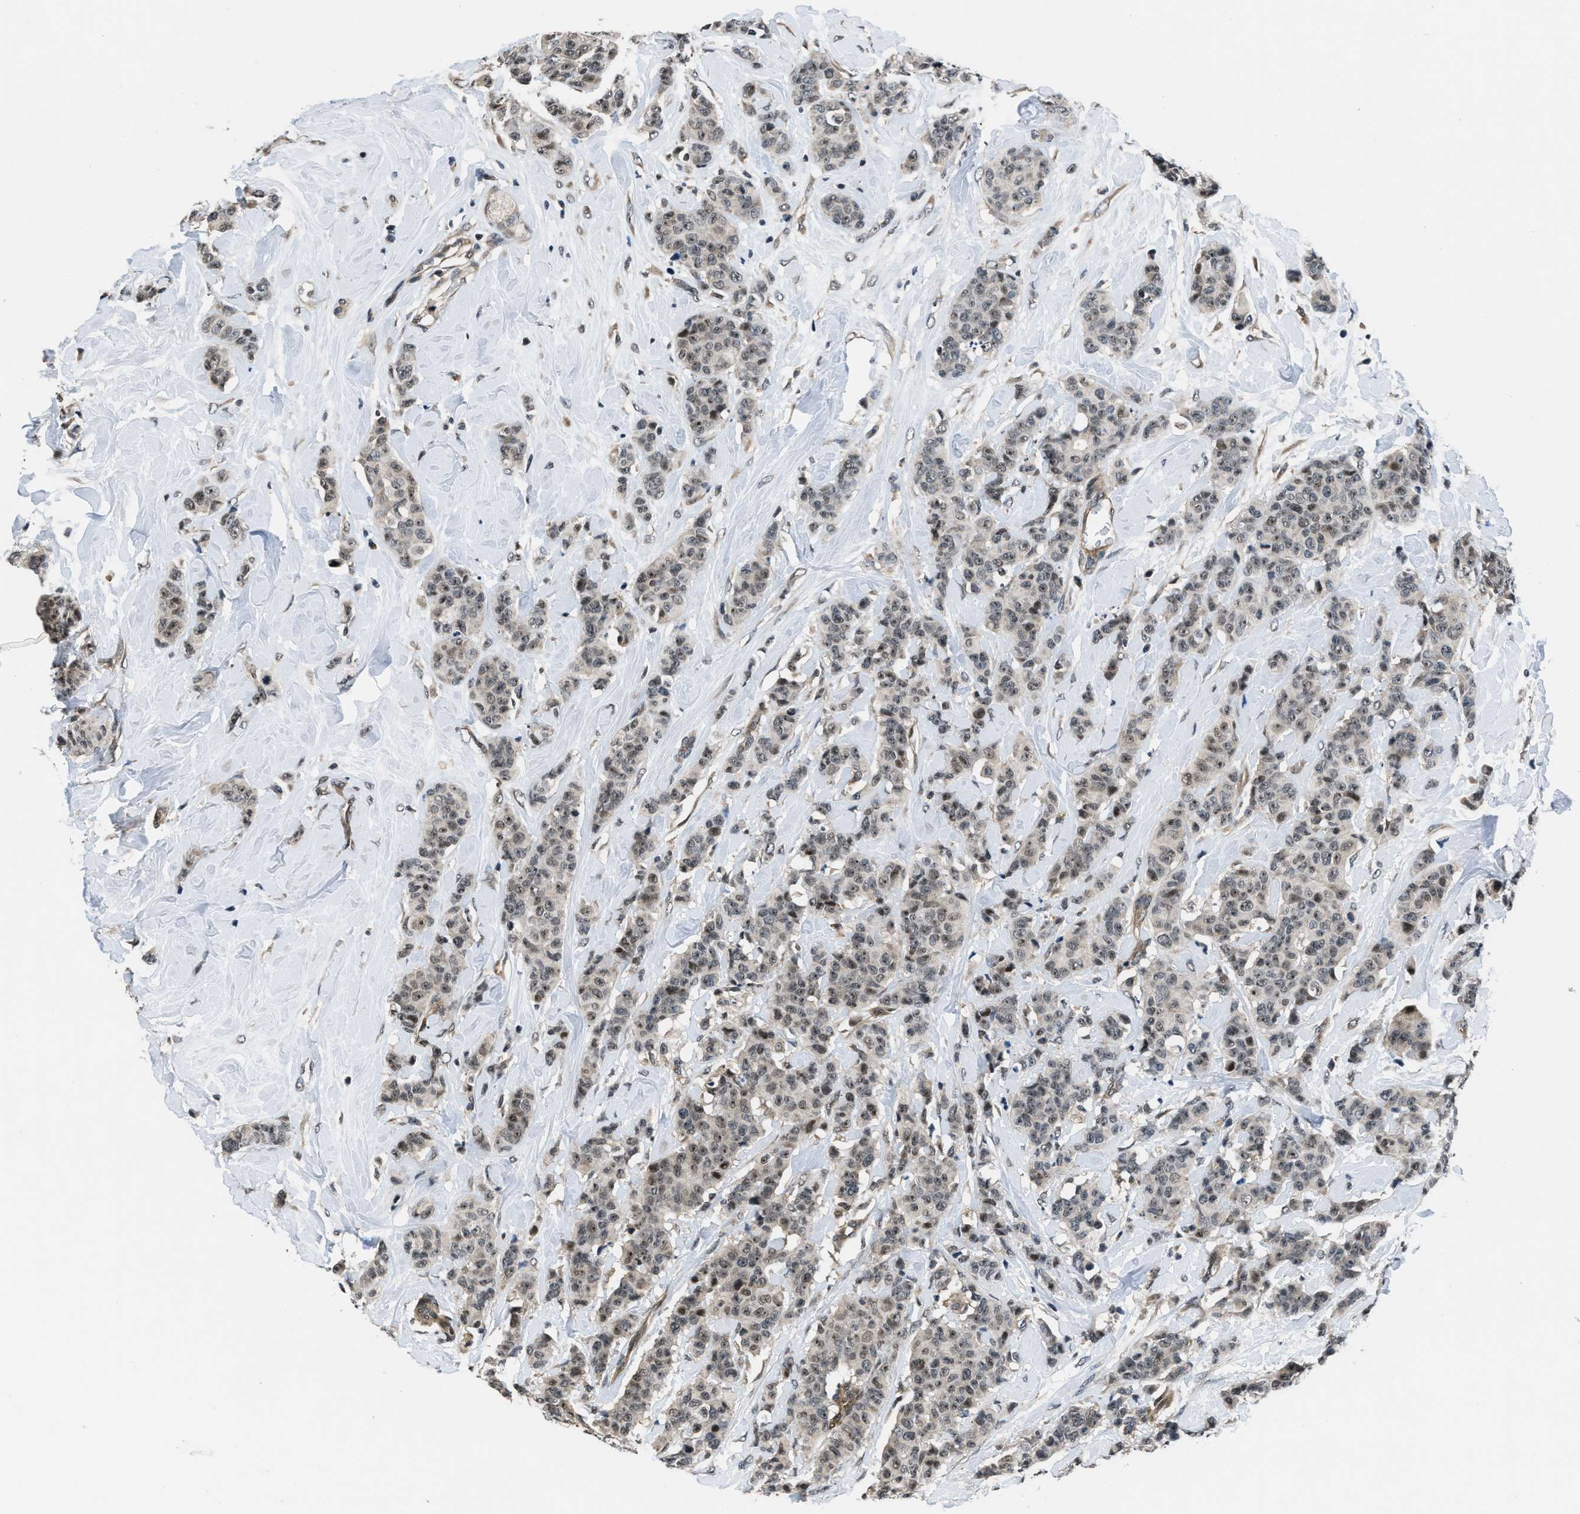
{"staining": {"intensity": "moderate", "quantity": ">75%", "location": "nuclear"}, "tissue": "breast cancer", "cell_type": "Tumor cells", "image_type": "cancer", "snomed": [{"axis": "morphology", "description": "Normal tissue, NOS"}, {"axis": "morphology", "description": "Duct carcinoma"}, {"axis": "topography", "description": "Breast"}], "caption": "Brown immunohistochemical staining in human breast intraductal carcinoma demonstrates moderate nuclear expression in approximately >75% of tumor cells. (Brightfield microscopy of DAB IHC at high magnification).", "gene": "SETD5", "patient": {"sex": "female", "age": 40}}